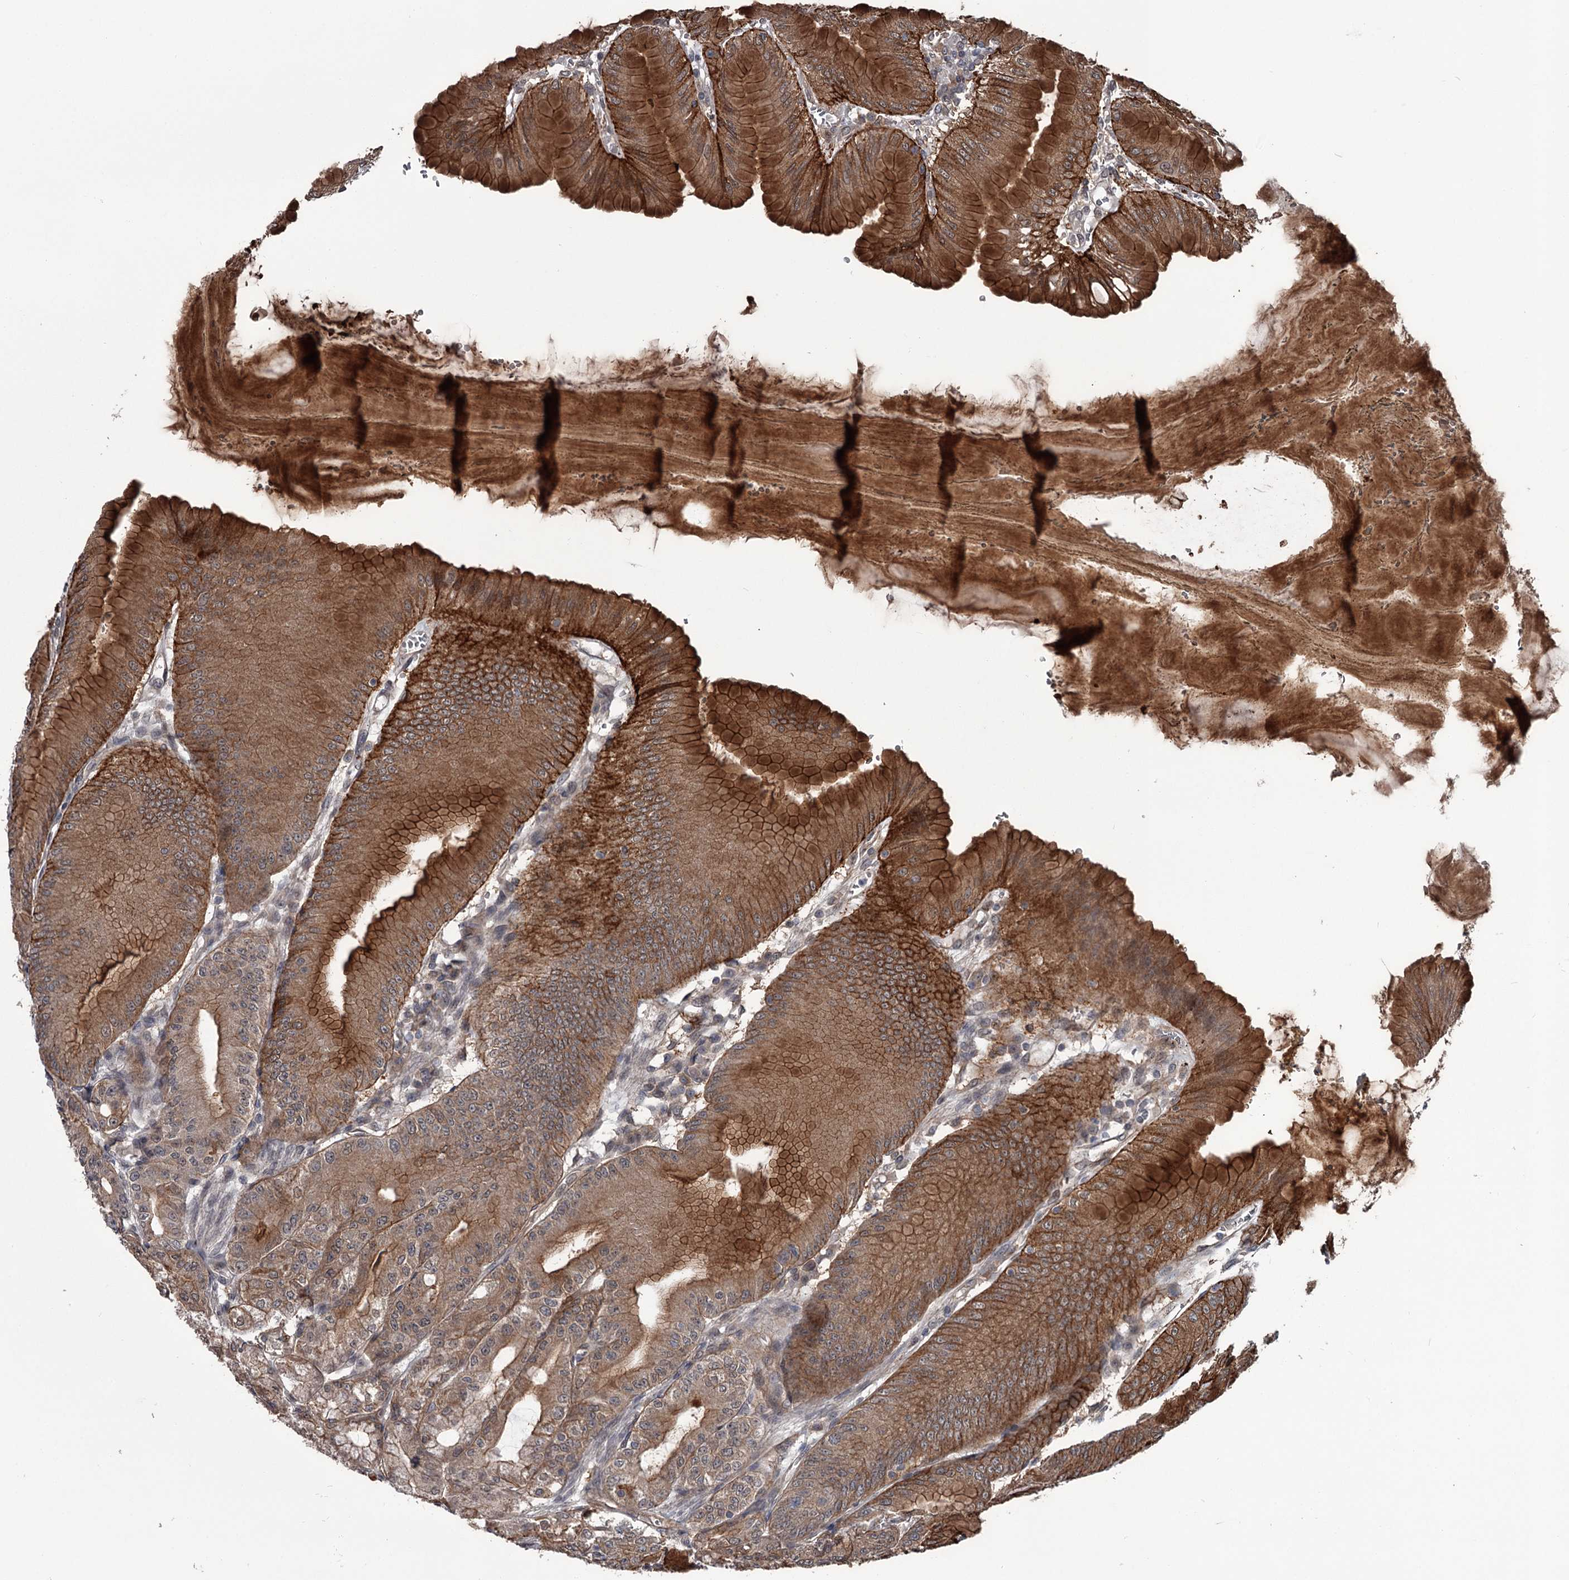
{"staining": {"intensity": "strong", "quantity": "25%-75%", "location": "cytoplasmic/membranous"}, "tissue": "stomach", "cell_type": "Glandular cells", "image_type": "normal", "snomed": [{"axis": "morphology", "description": "Normal tissue, NOS"}, {"axis": "topography", "description": "Stomach, lower"}], "caption": "DAB immunohistochemical staining of unremarkable stomach exhibits strong cytoplasmic/membranous protein staining in approximately 25%-75% of glandular cells.", "gene": "DAO", "patient": {"sex": "male", "age": 71}}